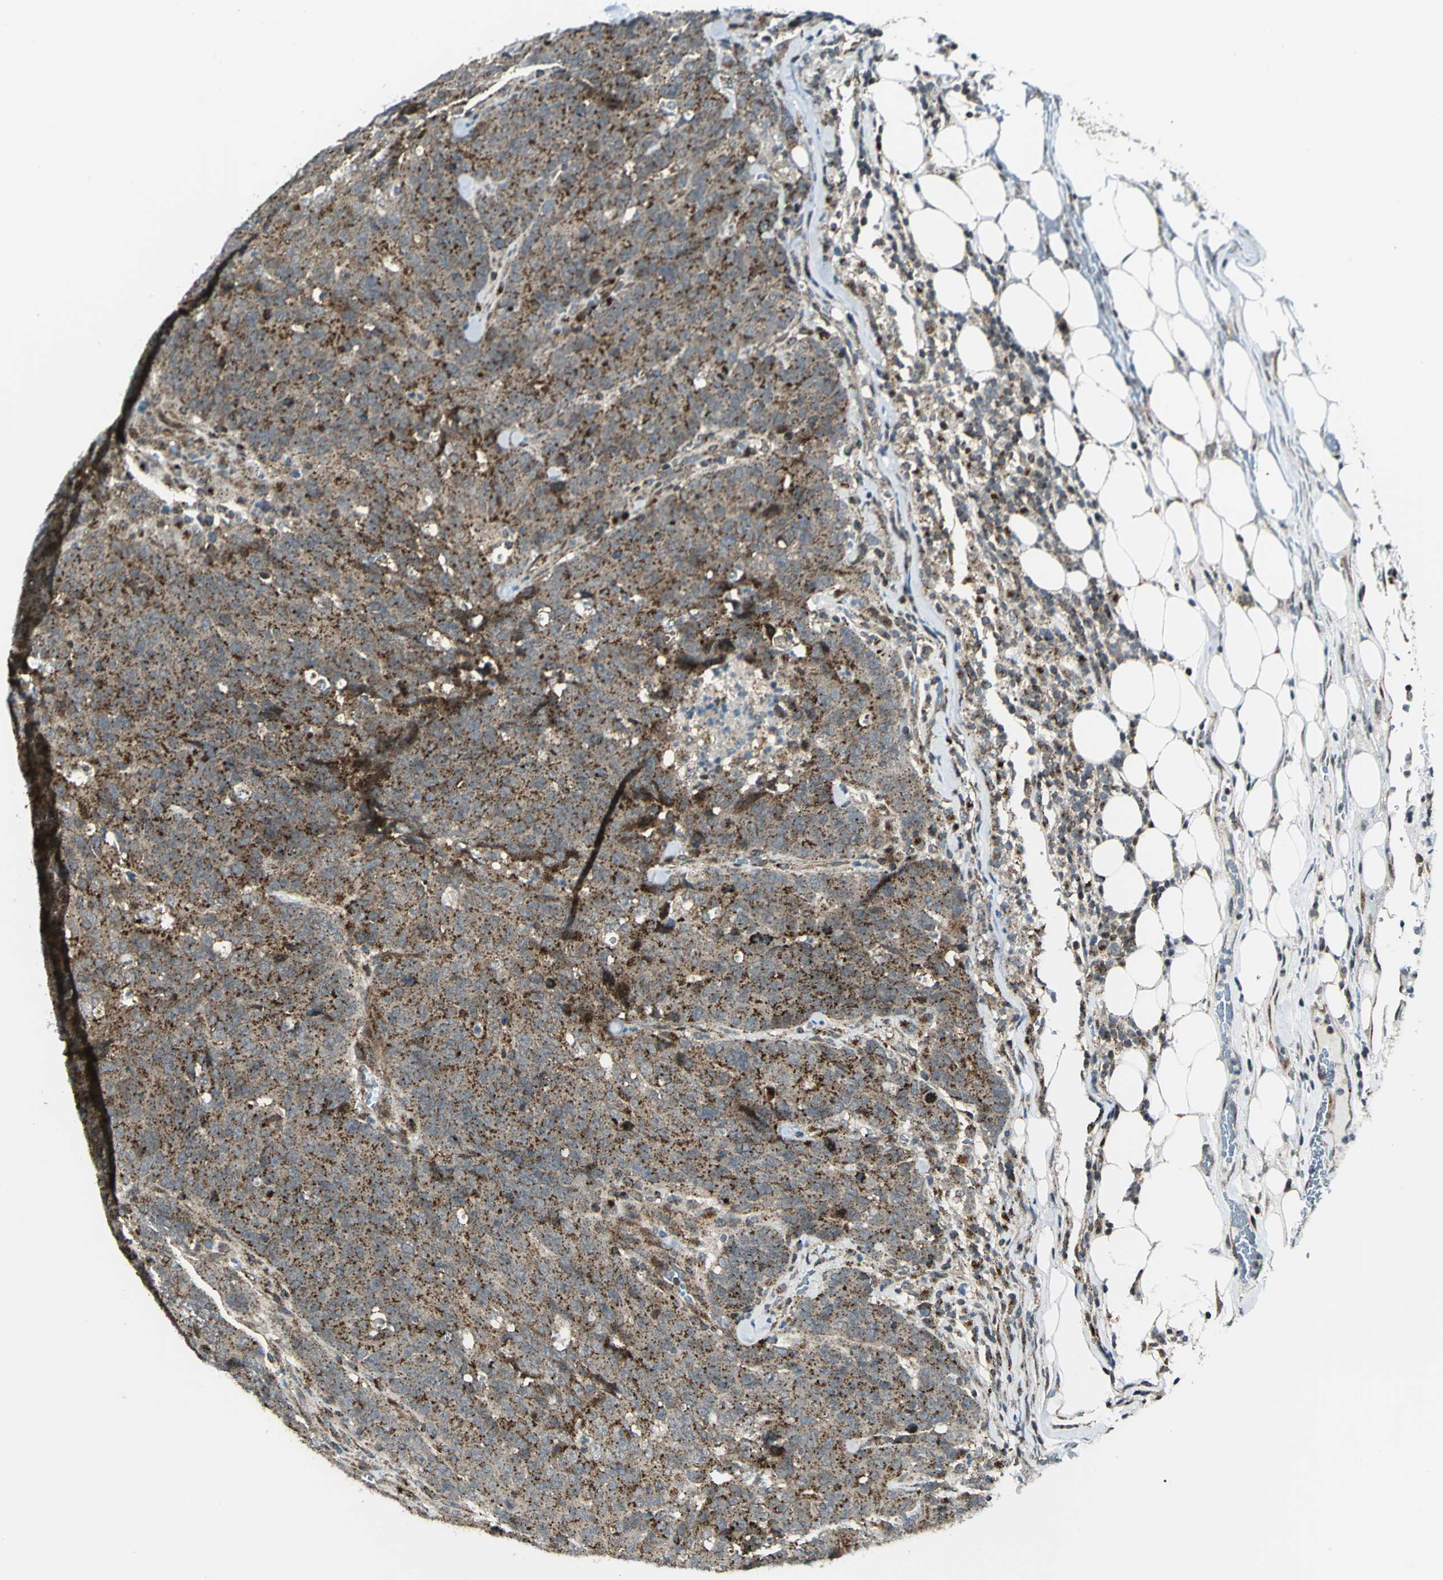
{"staining": {"intensity": "strong", "quantity": ">75%", "location": "cytoplasmic/membranous"}, "tissue": "colorectal cancer", "cell_type": "Tumor cells", "image_type": "cancer", "snomed": [{"axis": "morphology", "description": "Adenocarcinoma, NOS"}, {"axis": "topography", "description": "Colon"}], "caption": "Strong cytoplasmic/membranous staining for a protein is appreciated in approximately >75% of tumor cells of colorectal cancer (adenocarcinoma) using immunohistochemistry.", "gene": "ATP6V1A", "patient": {"sex": "female", "age": 53}}